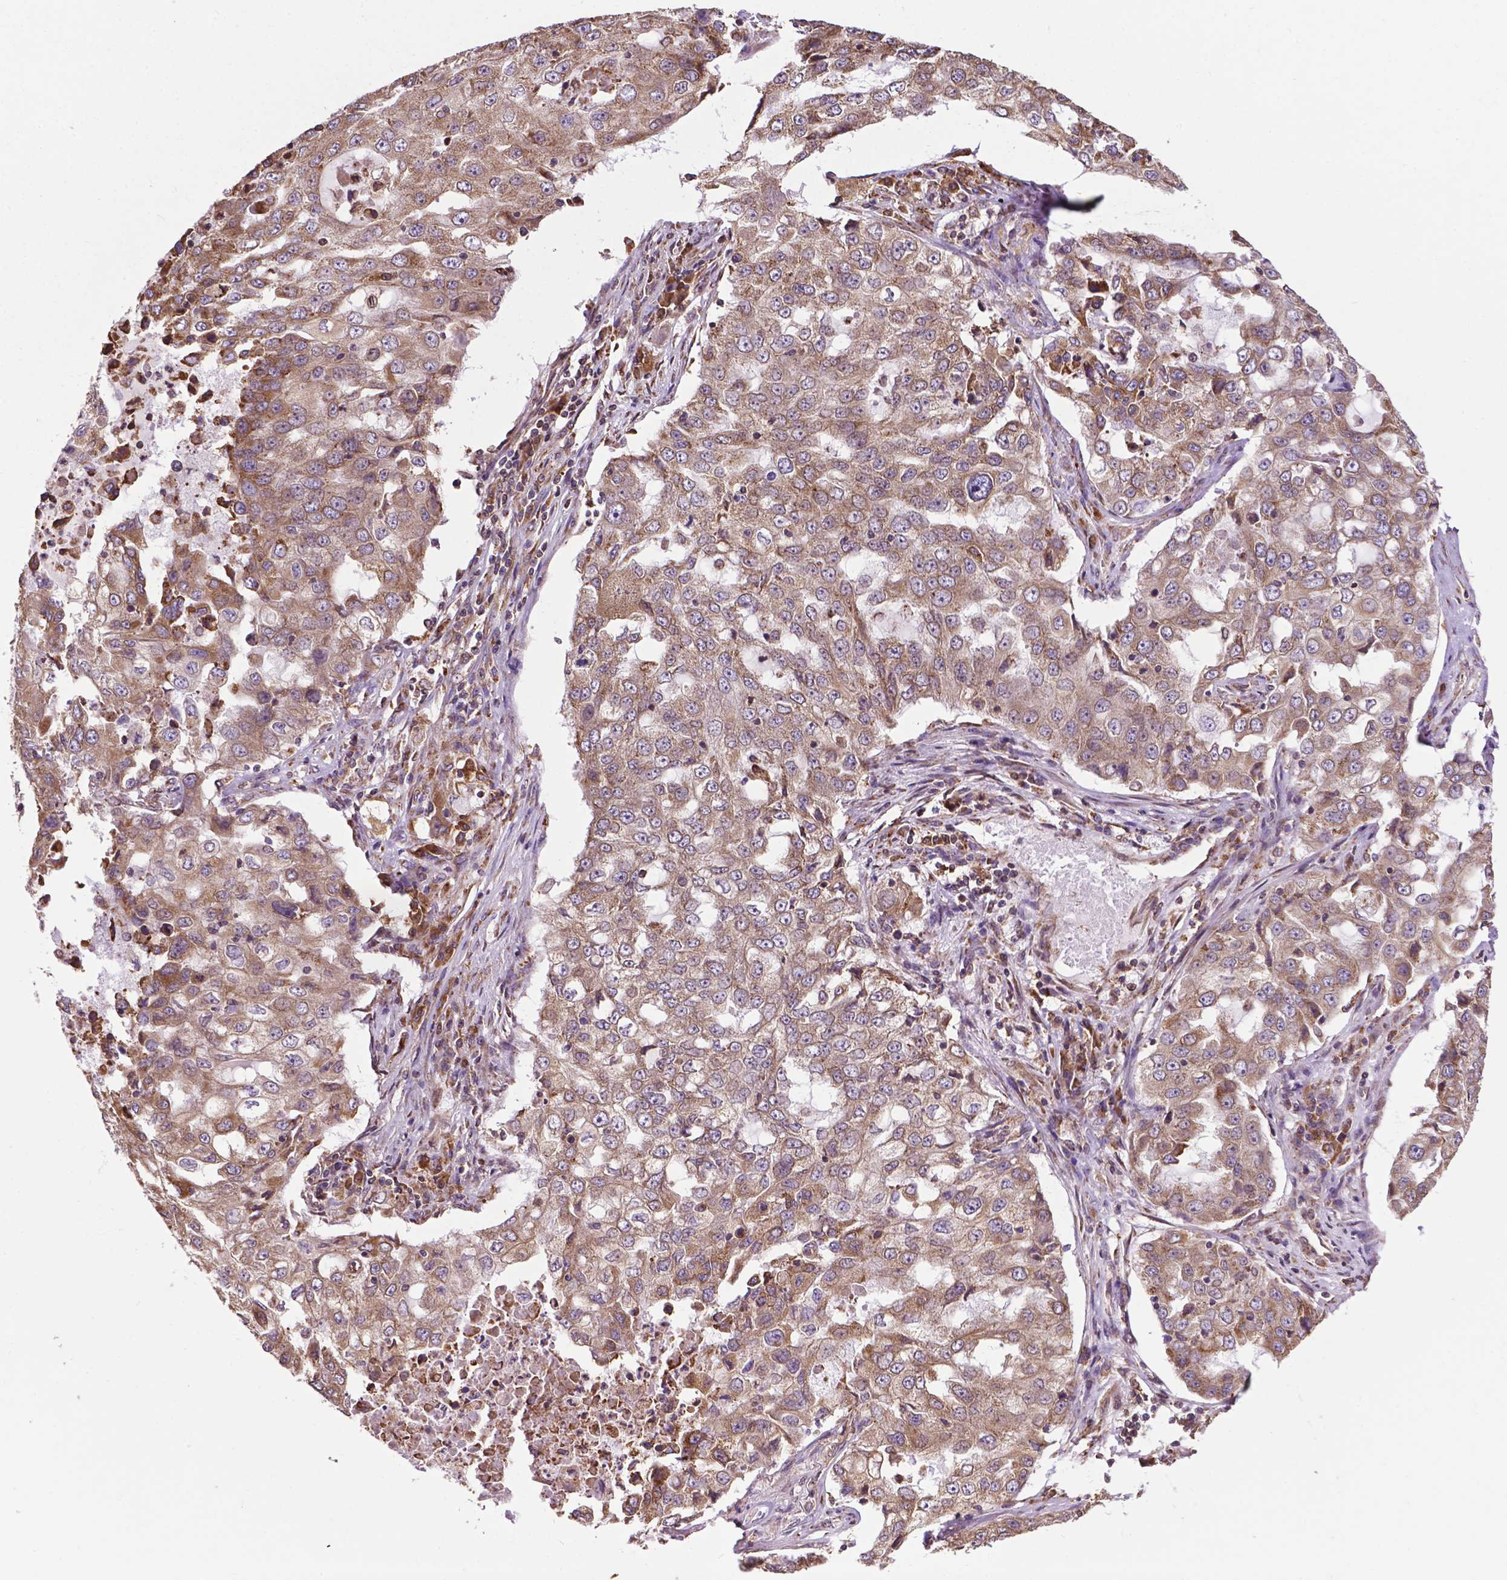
{"staining": {"intensity": "moderate", "quantity": ">75%", "location": "cytoplasmic/membranous"}, "tissue": "lung cancer", "cell_type": "Tumor cells", "image_type": "cancer", "snomed": [{"axis": "morphology", "description": "Adenocarcinoma, NOS"}, {"axis": "topography", "description": "Lung"}], "caption": "There is medium levels of moderate cytoplasmic/membranous positivity in tumor cells of adenocarcinoma (lung), as demonstrated by immunohistochemical staining (brown color).", "gene": "GANAB", "patient": {"sex": "female", "age": 61}}